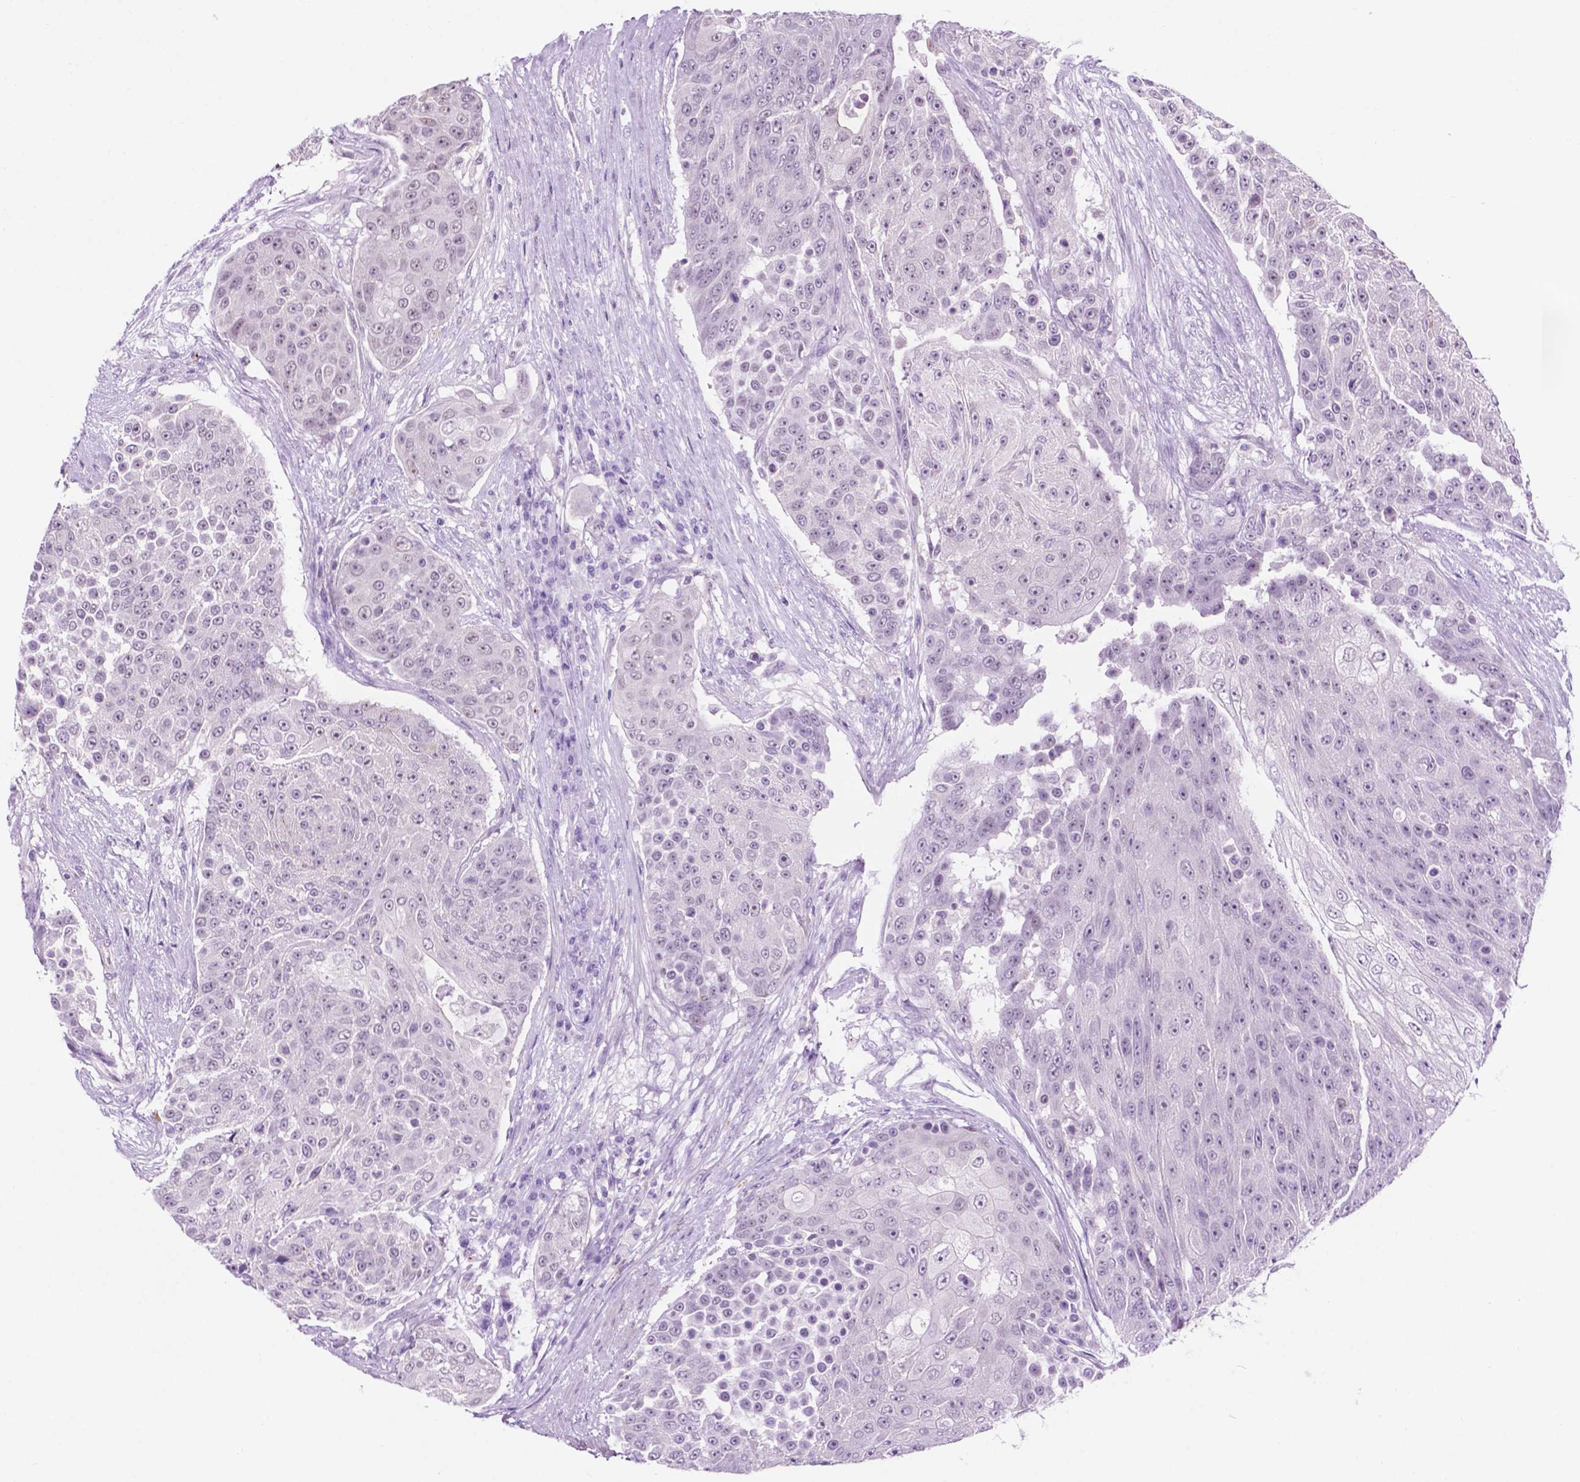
{"staining": {"intensity": "negative", "quantity": "none", "location": "none"}, "tissue": "urothelial cancer", "cell_type": "Tumor cells", "image_type": "cancer", "snomed": [{"axis": "morphology", "description": "Urothelial carcinoma, High grade"}, {"axis": "topography", "description": "Urinary bladder"}], "caption": "Immunohistochemical staining of human high-grade urothelial carcinoma exhibits no significant positivity in tumor cells. (DAB immunohistochemistry (IHC) with hematoxylin counter stain).", "gene": "ACY3", "patient": {"sex": "female", "age": 63}}